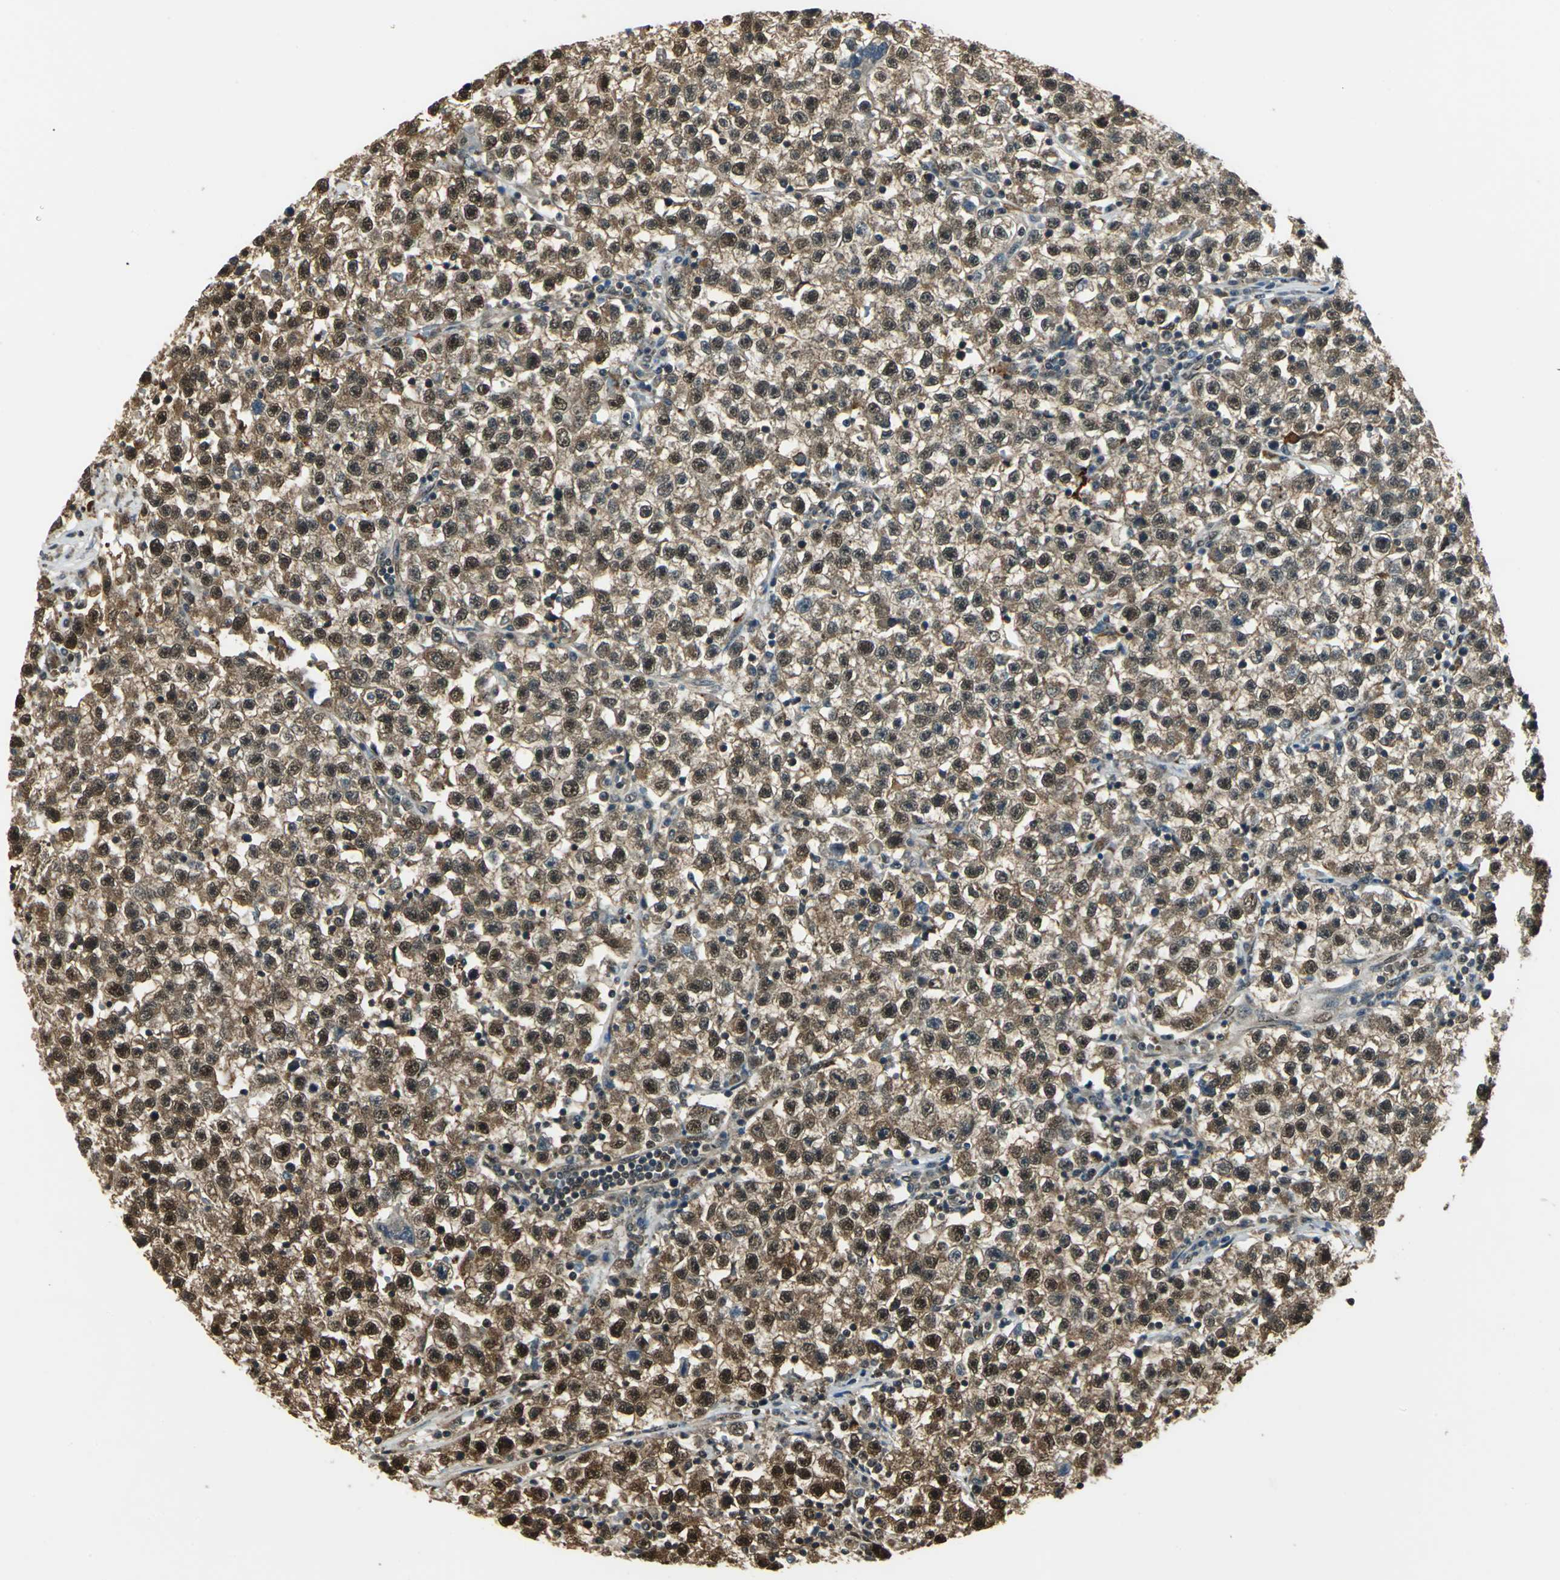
{"staining": {"intensity": "strong", "quantity": ">75%", "location": "cytoplasmic/membranous,nuclear"}, "tissue": "testis cancer", "cell_type": "Tumor cells", "image_type": "cancer", "snomed": [{"axis": "morphology", "description": "Seminoma, NOS"}, {"axis": "topography", "description": "Testis"}], "caption": "Approximately >75% of tumor cells in testis seminoma show strong cytoplasmic/membranous and nuclear protein positivity as visualized by brown immunohistochemical staining.", "gene": "PPP1R13L", "patient": {"sex": "male", "age": 22}}